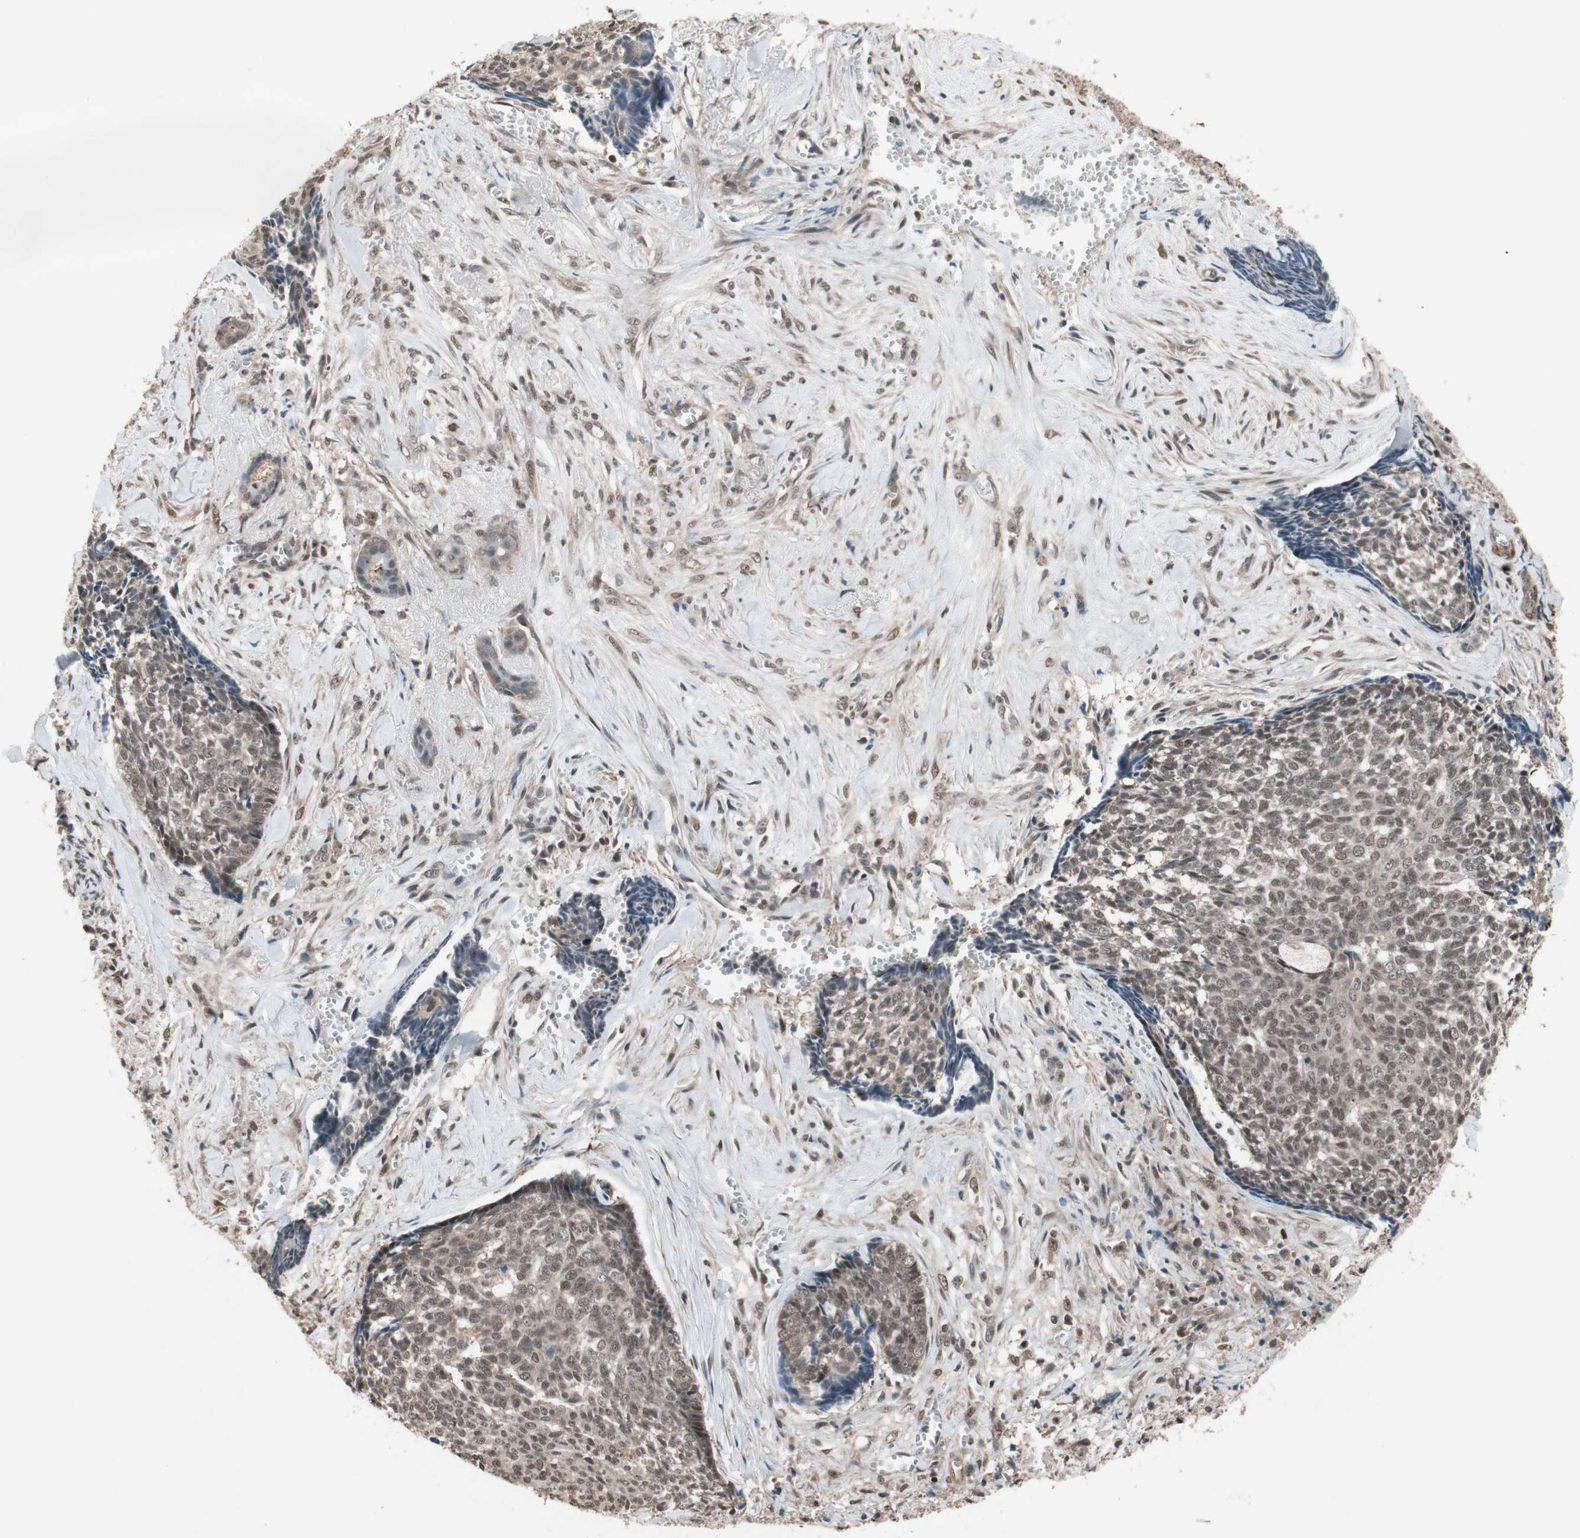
{"staining": {"intensity": "weak", "quantity": "25%-75%", "location": "nuclear"}, "tissue": "skin cancer", "cell_type": "Tumor cells", "image_type": "cancer", "snomed": [{"axis": "morphology", "description": "Basal cell carcinoma"}, {"axis": "topography", "description": "Skin"}], "caption": "Immunohistochemical staining of skin basal cell carcinoma exhibits low levels of weak nuclear protein expression in approximately 25%-75% of tumor cells.", "gene": "DRAP1", "patient": {"sex": "male", "age": 84}}